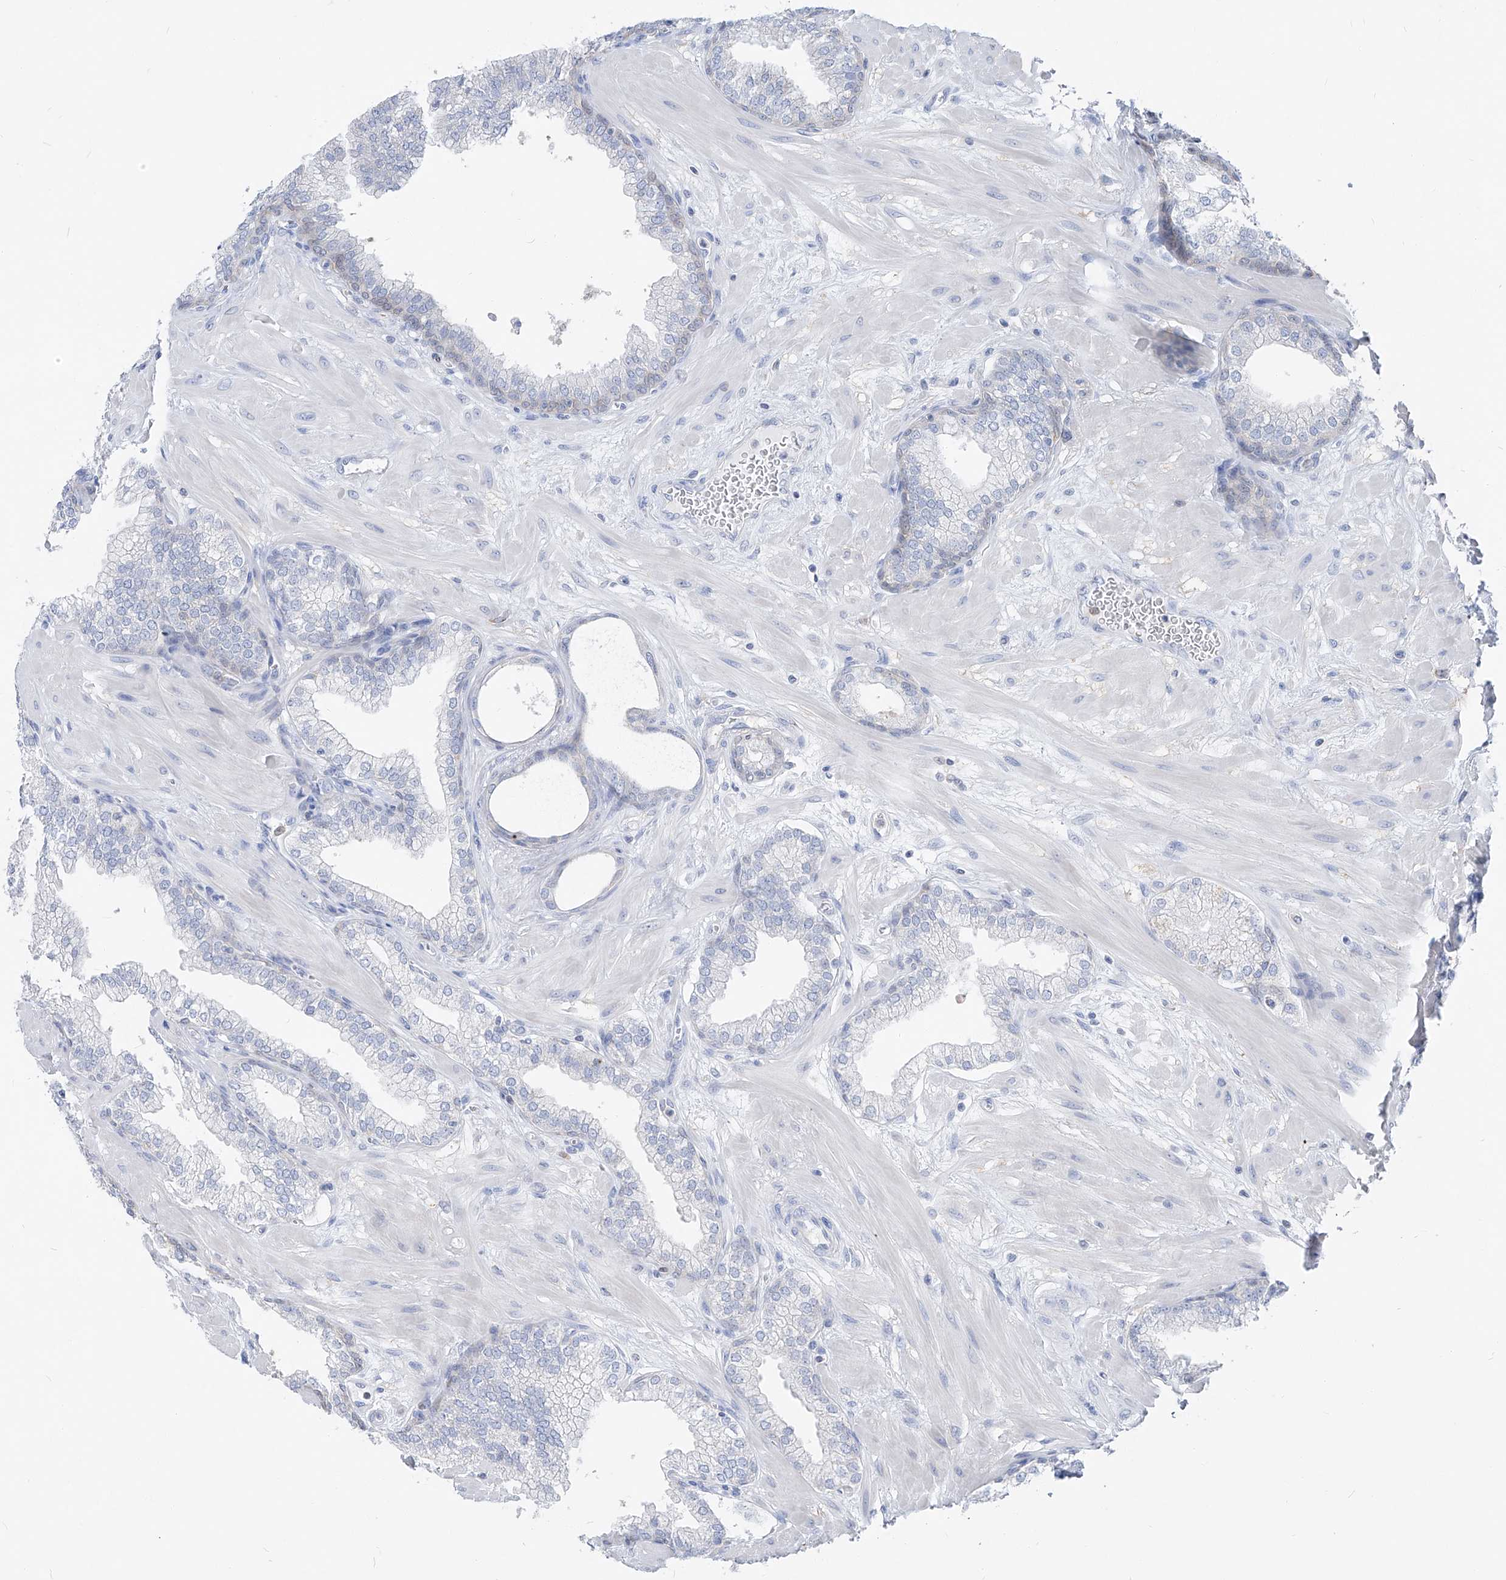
{"staining": {"intensity": "negative", "quantity": "none", "location": "none"}, "tissue": "prostate", "cell_type": "Glandular cells", "image_type": "normal", "snomed": [{"axis": "morphology", "description": "Normal tissue, NOS"}, {"axis": "morphology", "description": "Urothelial carcinoma, Low grade"}, {"axis": "topography", "description": "Urinary bladder"}, {"axis": "topography", "description": "Prostate"}], "caption": "DAB immunohistochemical staining of normal prostate displays no significant expression in glandular cells.", "gene": "UFL1", "patient": {"sex": "male", "age": 60}}